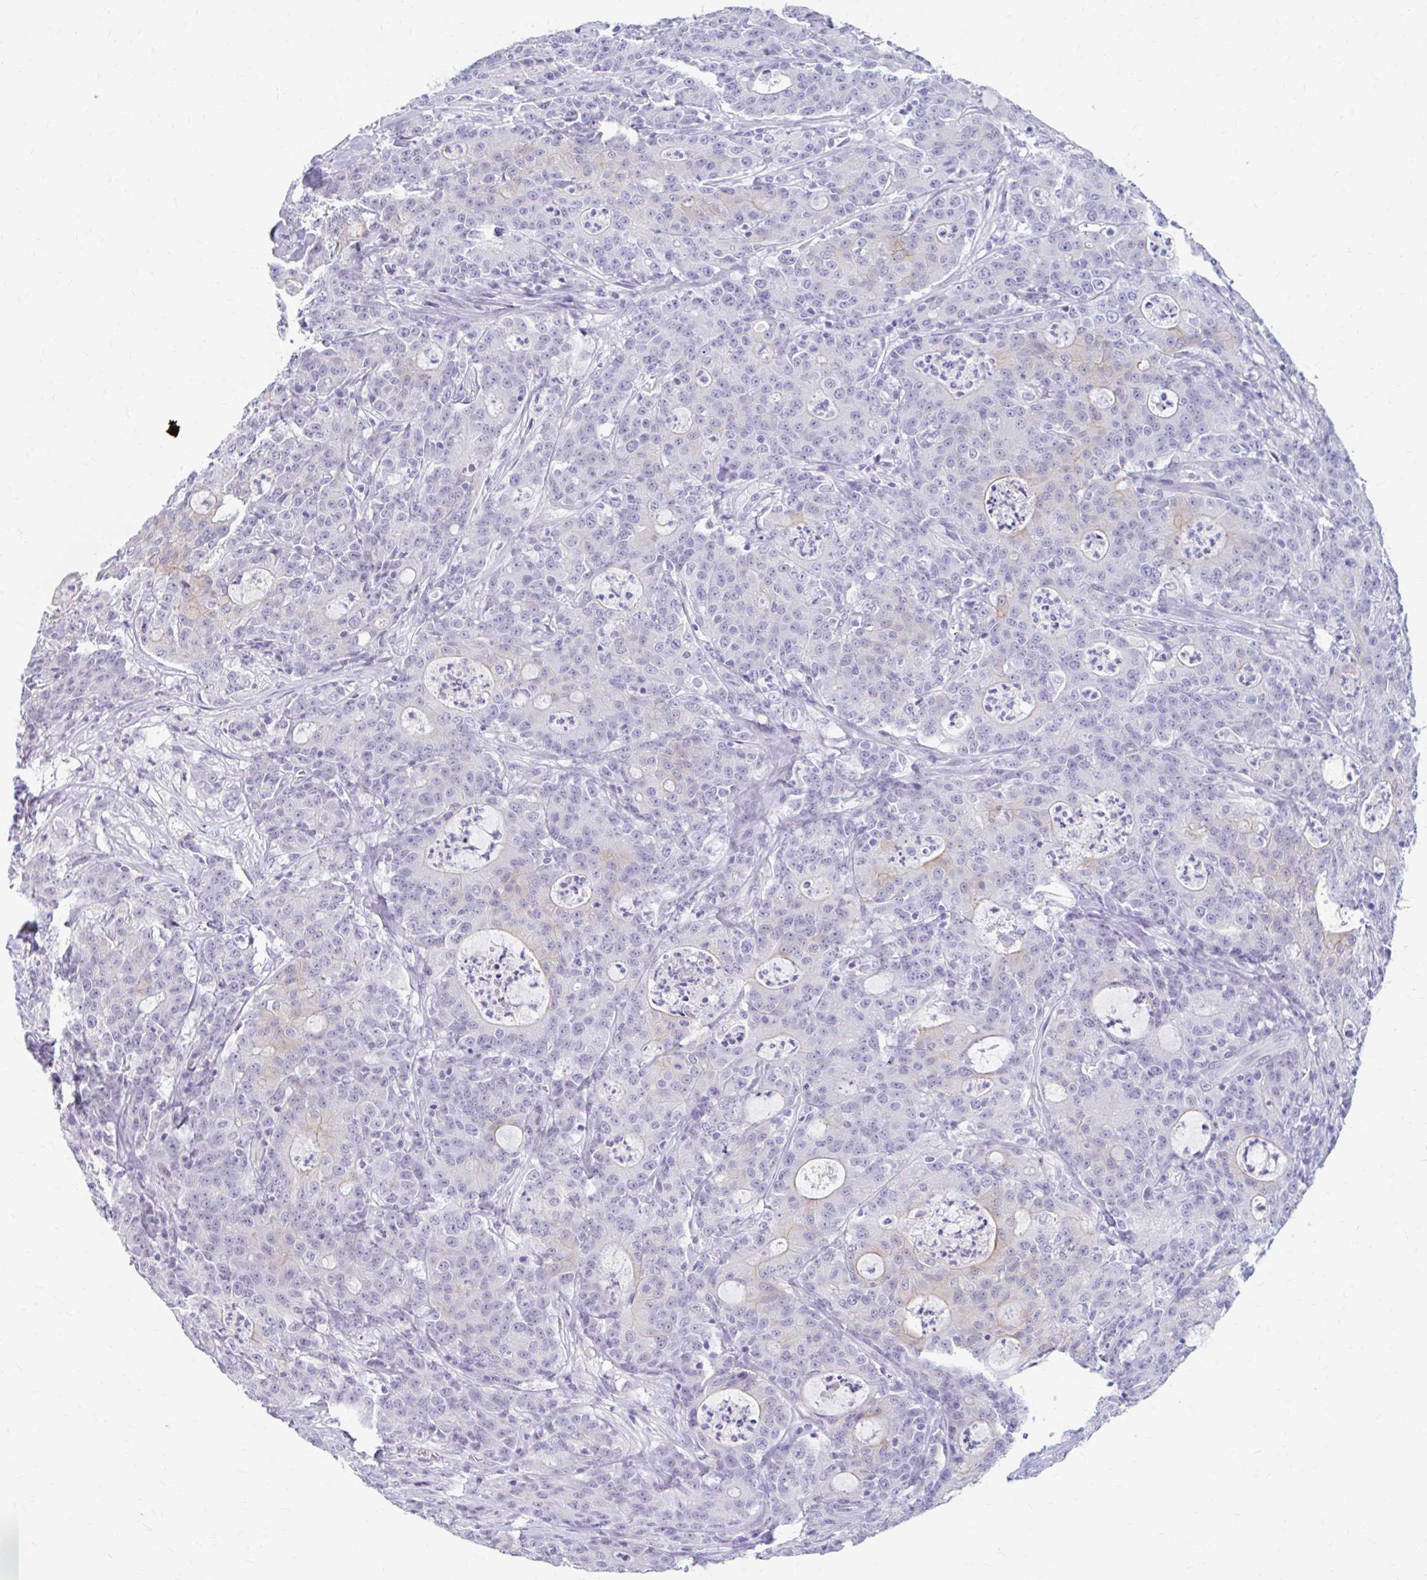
{"staining": {"intensity": "negative", "quantity": "none", "location": "none"}, "tissue": "colorectal cancer", "cell_type": "Tumor cells", "image_type": "cancer", "snomed": [{"axis": "morphology", "description": "Adenocarcinoma, NOS"}, {"axis": "topography", "description": "Colon"}], "caption": "DAB immunohistochemical staining of colorectal adenocarcinoma displays no significant positivity in tumor cells. (Stains: DAB (3,3'-diaminobenzidine) immunohistochemistry with hematoxylin counter stain, Microscopy: brightfield microscopy at high magnification).", "gene": "RGS16", "patient": {"sex": "male", "age": 83}}